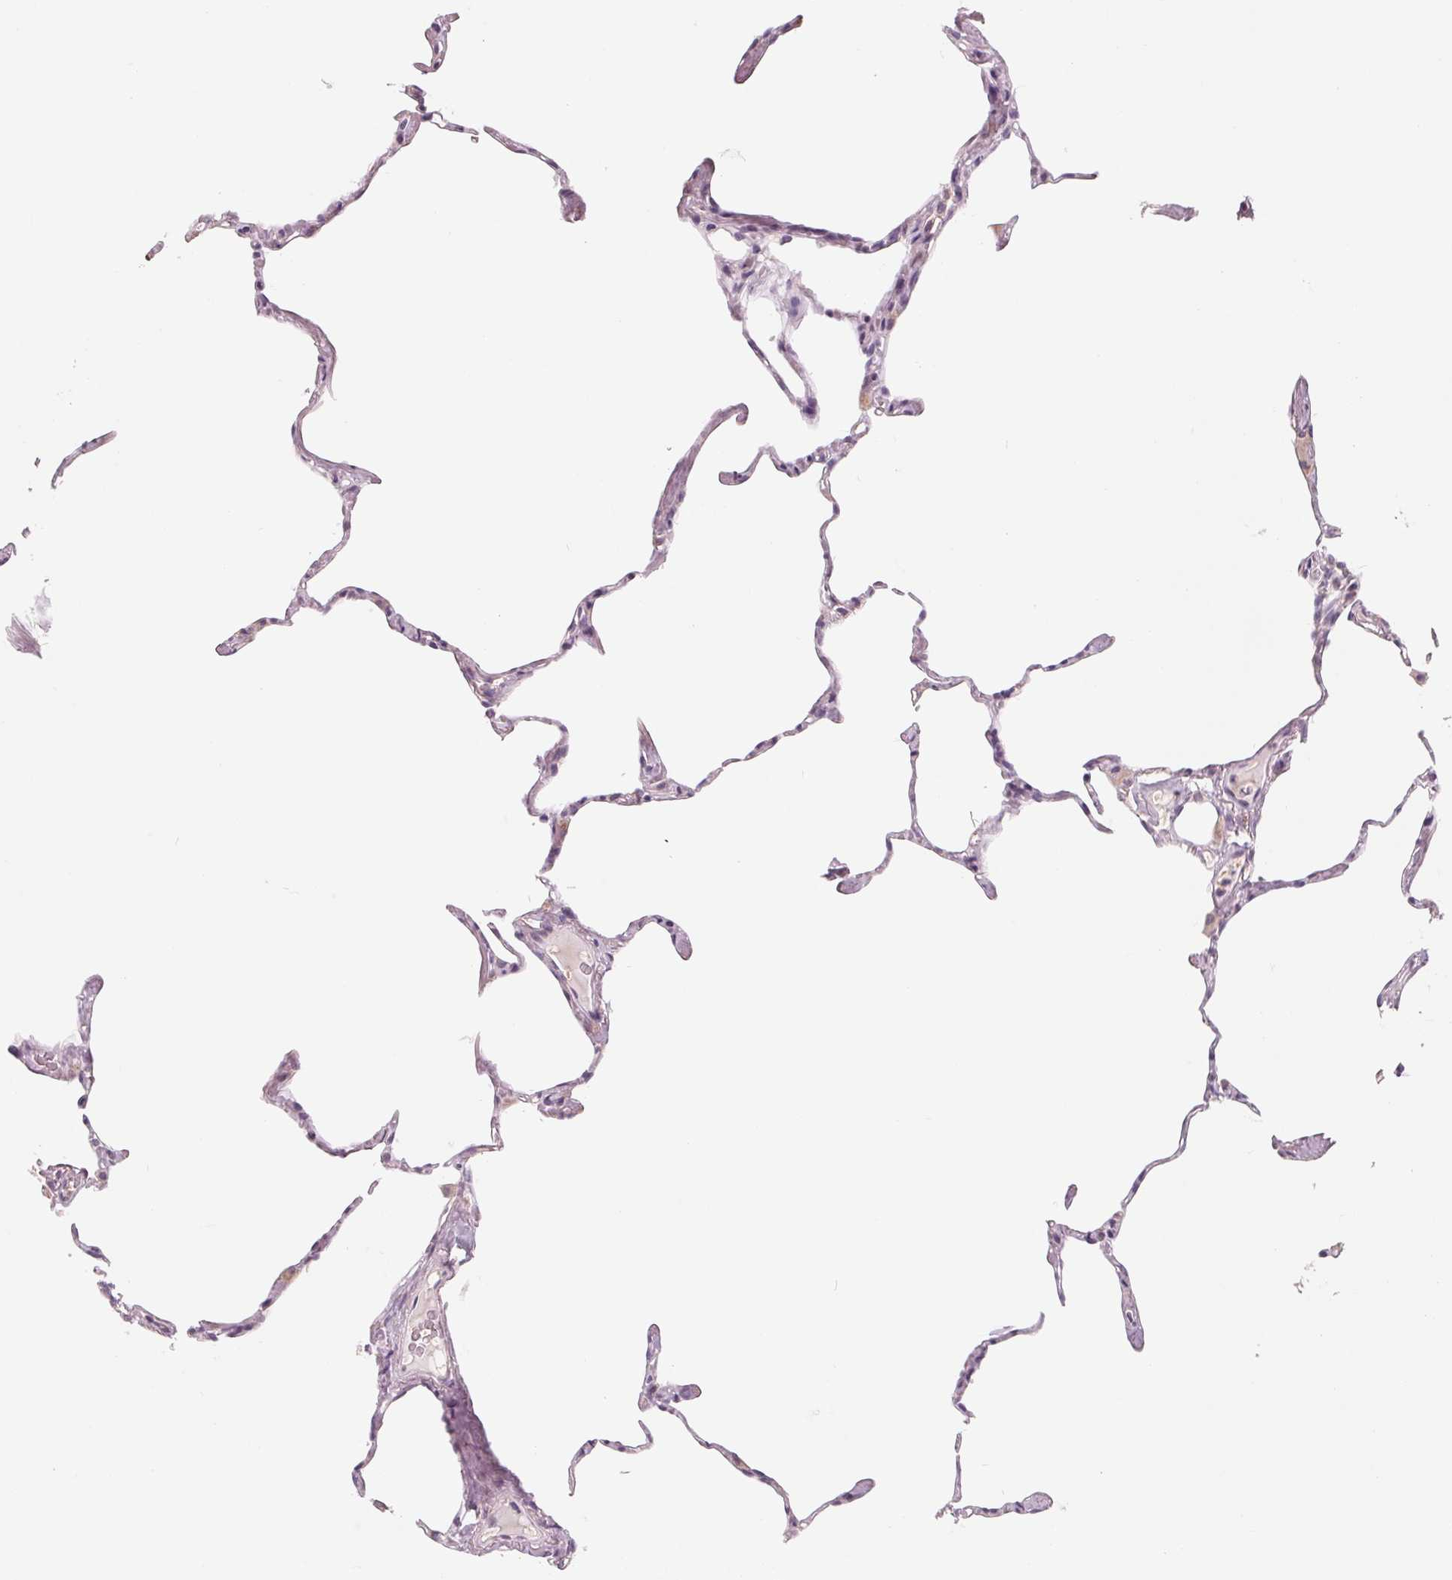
{"staining": {"intensity": "negative", "quantity": "none", "location": "none"}, "tissue": "lung", "cell_type": "Alveolar cells", "image_type": "normal", "snomed": [{"axis": "morphology", "description": "Normal tissue, NOS"}, {"axis": "topography", "description": "Lung"}], "caption": "This is an immunohistochemistry (IHC) histopathology image of benign human lung. There is no positivity in alveolar cells.", "gene": "IL9R", "patient": {"sex": "male", "age": 65}}